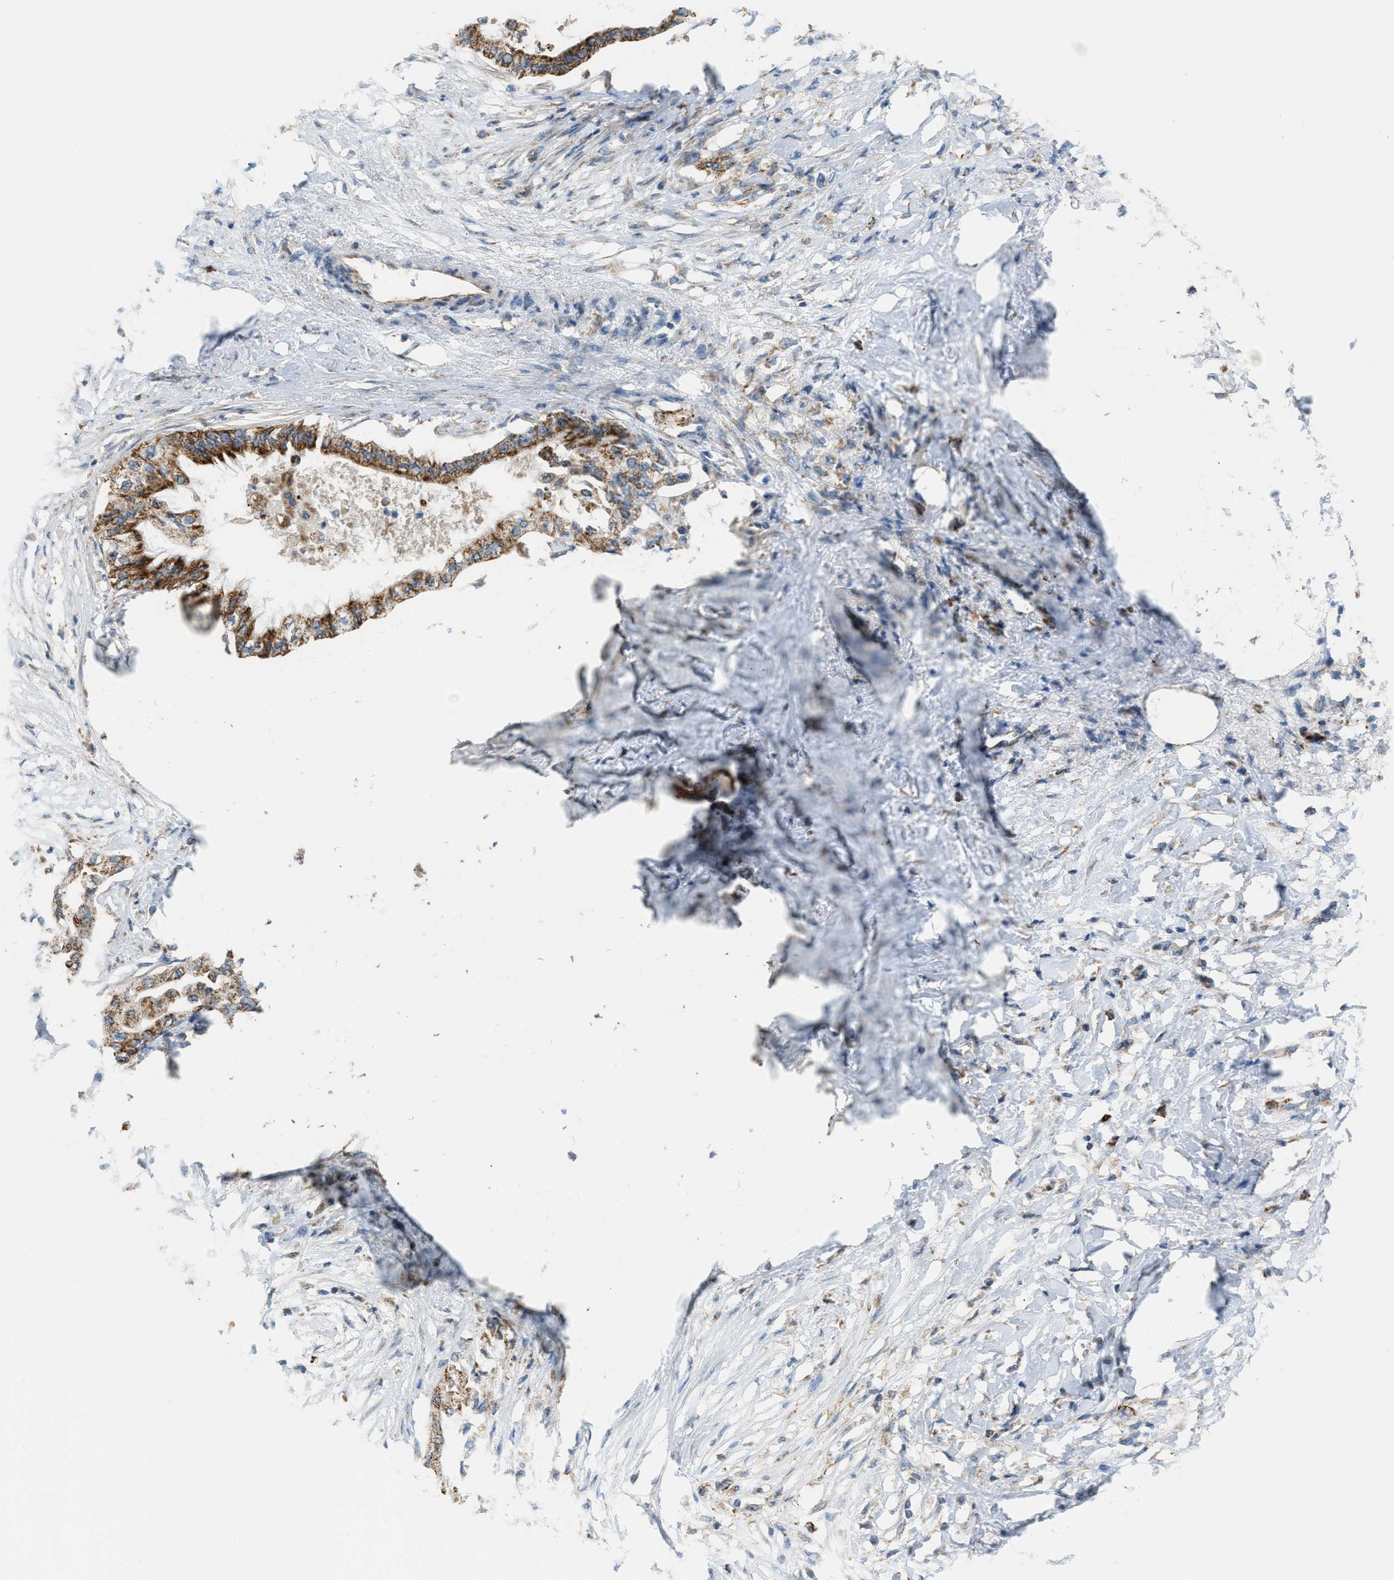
{"staining": {"intensity": "moderate", "quantity": ">75%", "location": "cytoplasmic/membranous"}, "tissue": "pancreatic cancer", "cell_type": "Tumor cells", "image_type": "cancer", "snomed": [{"axis": "morphology", "description": "Normal tissue, NOS"}, {"axis": "morphology", "description": "Adenocarcinoma, NOS"}, {"axis": "topography", "description": "Pancreas"}, {"axis": "topography", "description": "Duodenum"}], "caption": "The photomicrograph exhibits a brown stain indicating the presence of a protein in the cytoplasmic/membranous of tumor cells in pancreatic cancer (adenocarcinoma).", "gene": "ETFB", "patient": {"sex": "female", "age": 60}}